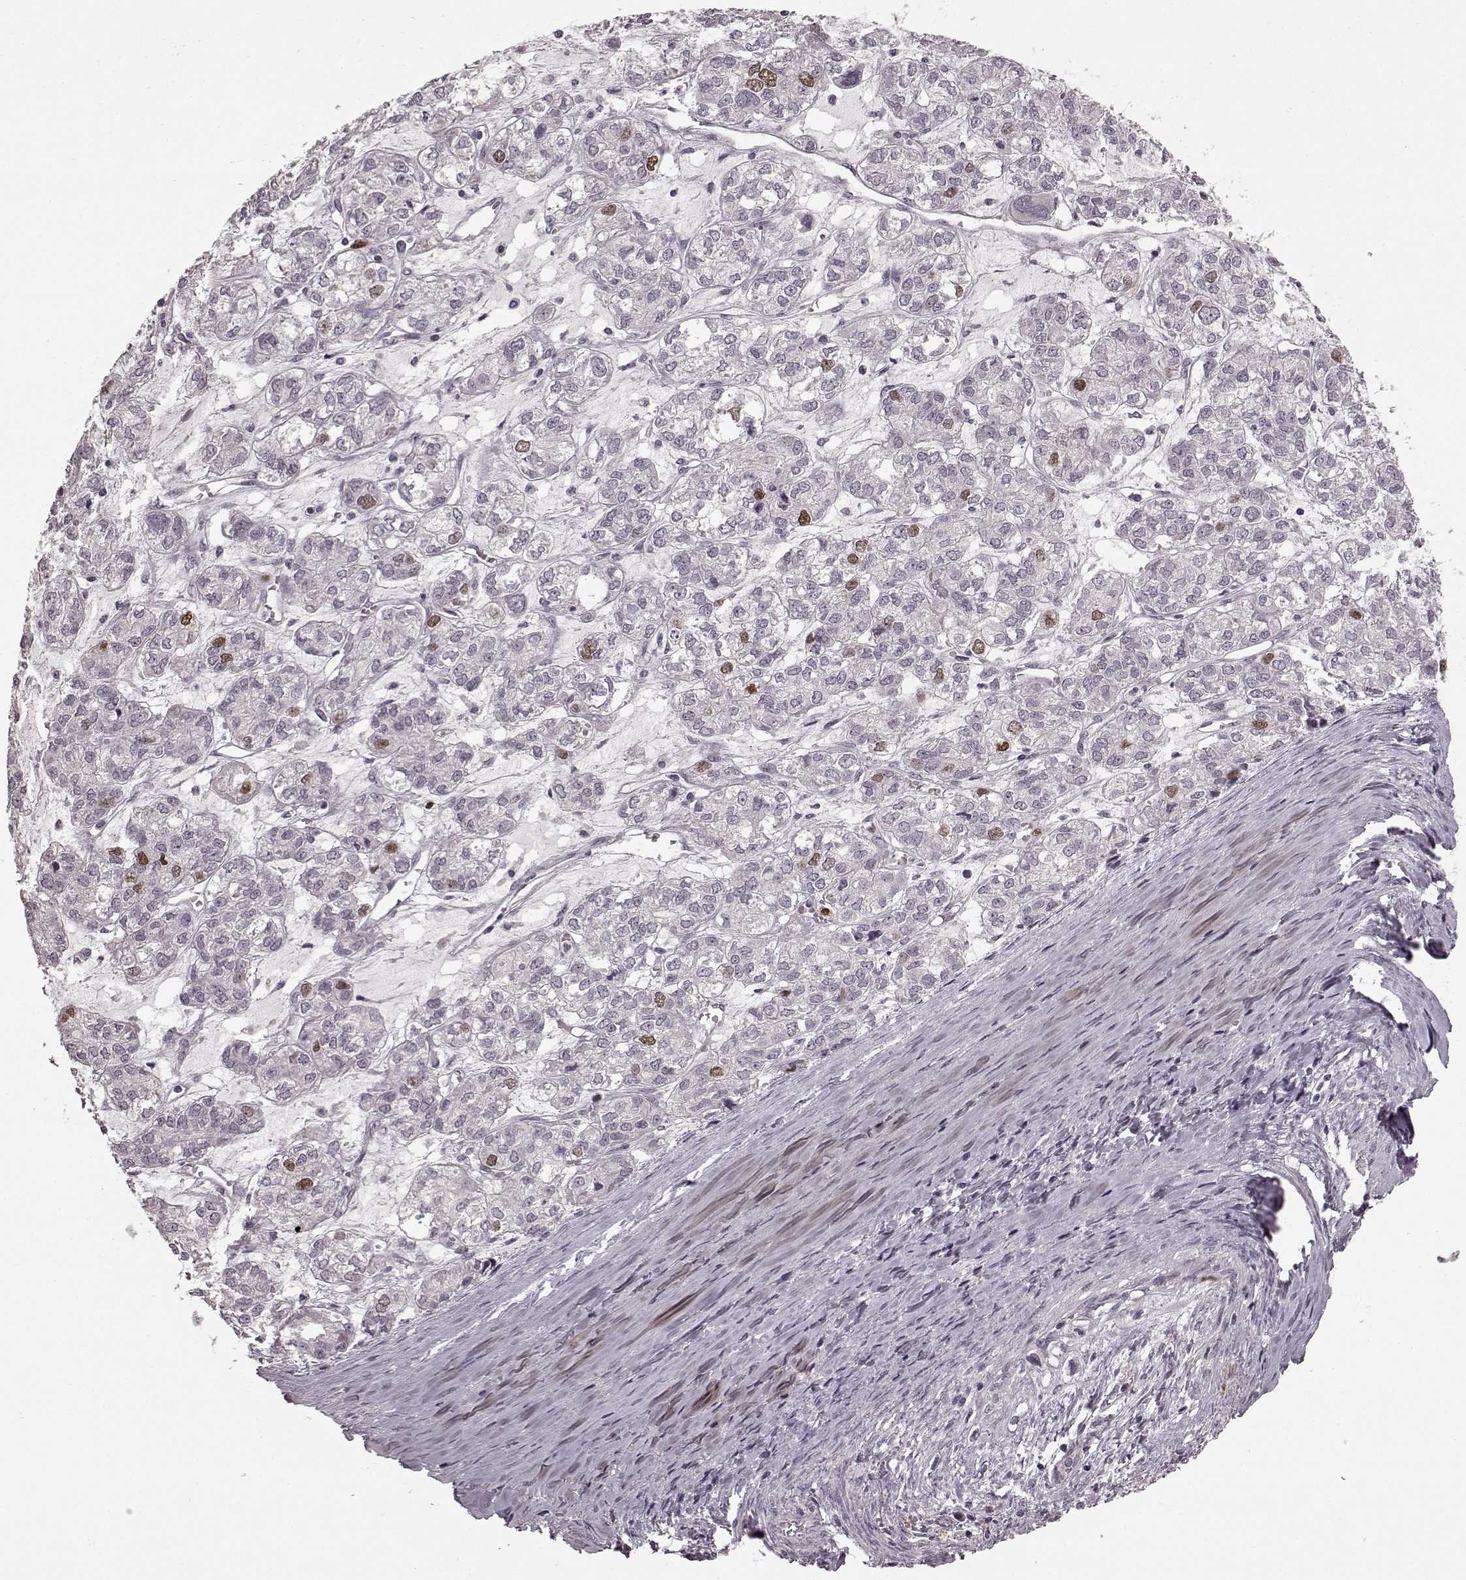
{"staining": {"intensity": "moderate", "quantity": "<25%", "location": "nuclear"}, "tissue": "ovarian cancer", "cell_type": "Tumor cells", "image_type": "cancer", "snomed": [{"axis": "morphology", "description": "Carcinoma, endometroid"}, {"axis": "topography", "description": "Ovary"}], "caption": "Brown immunohistochemical staining in human endometroid carcinoma (ovarian) exhibits moderate nuclear staining in about <25% of tumor cells.", "gene": "CCNA2", "patient": {"sex": "female", "age": 64}}